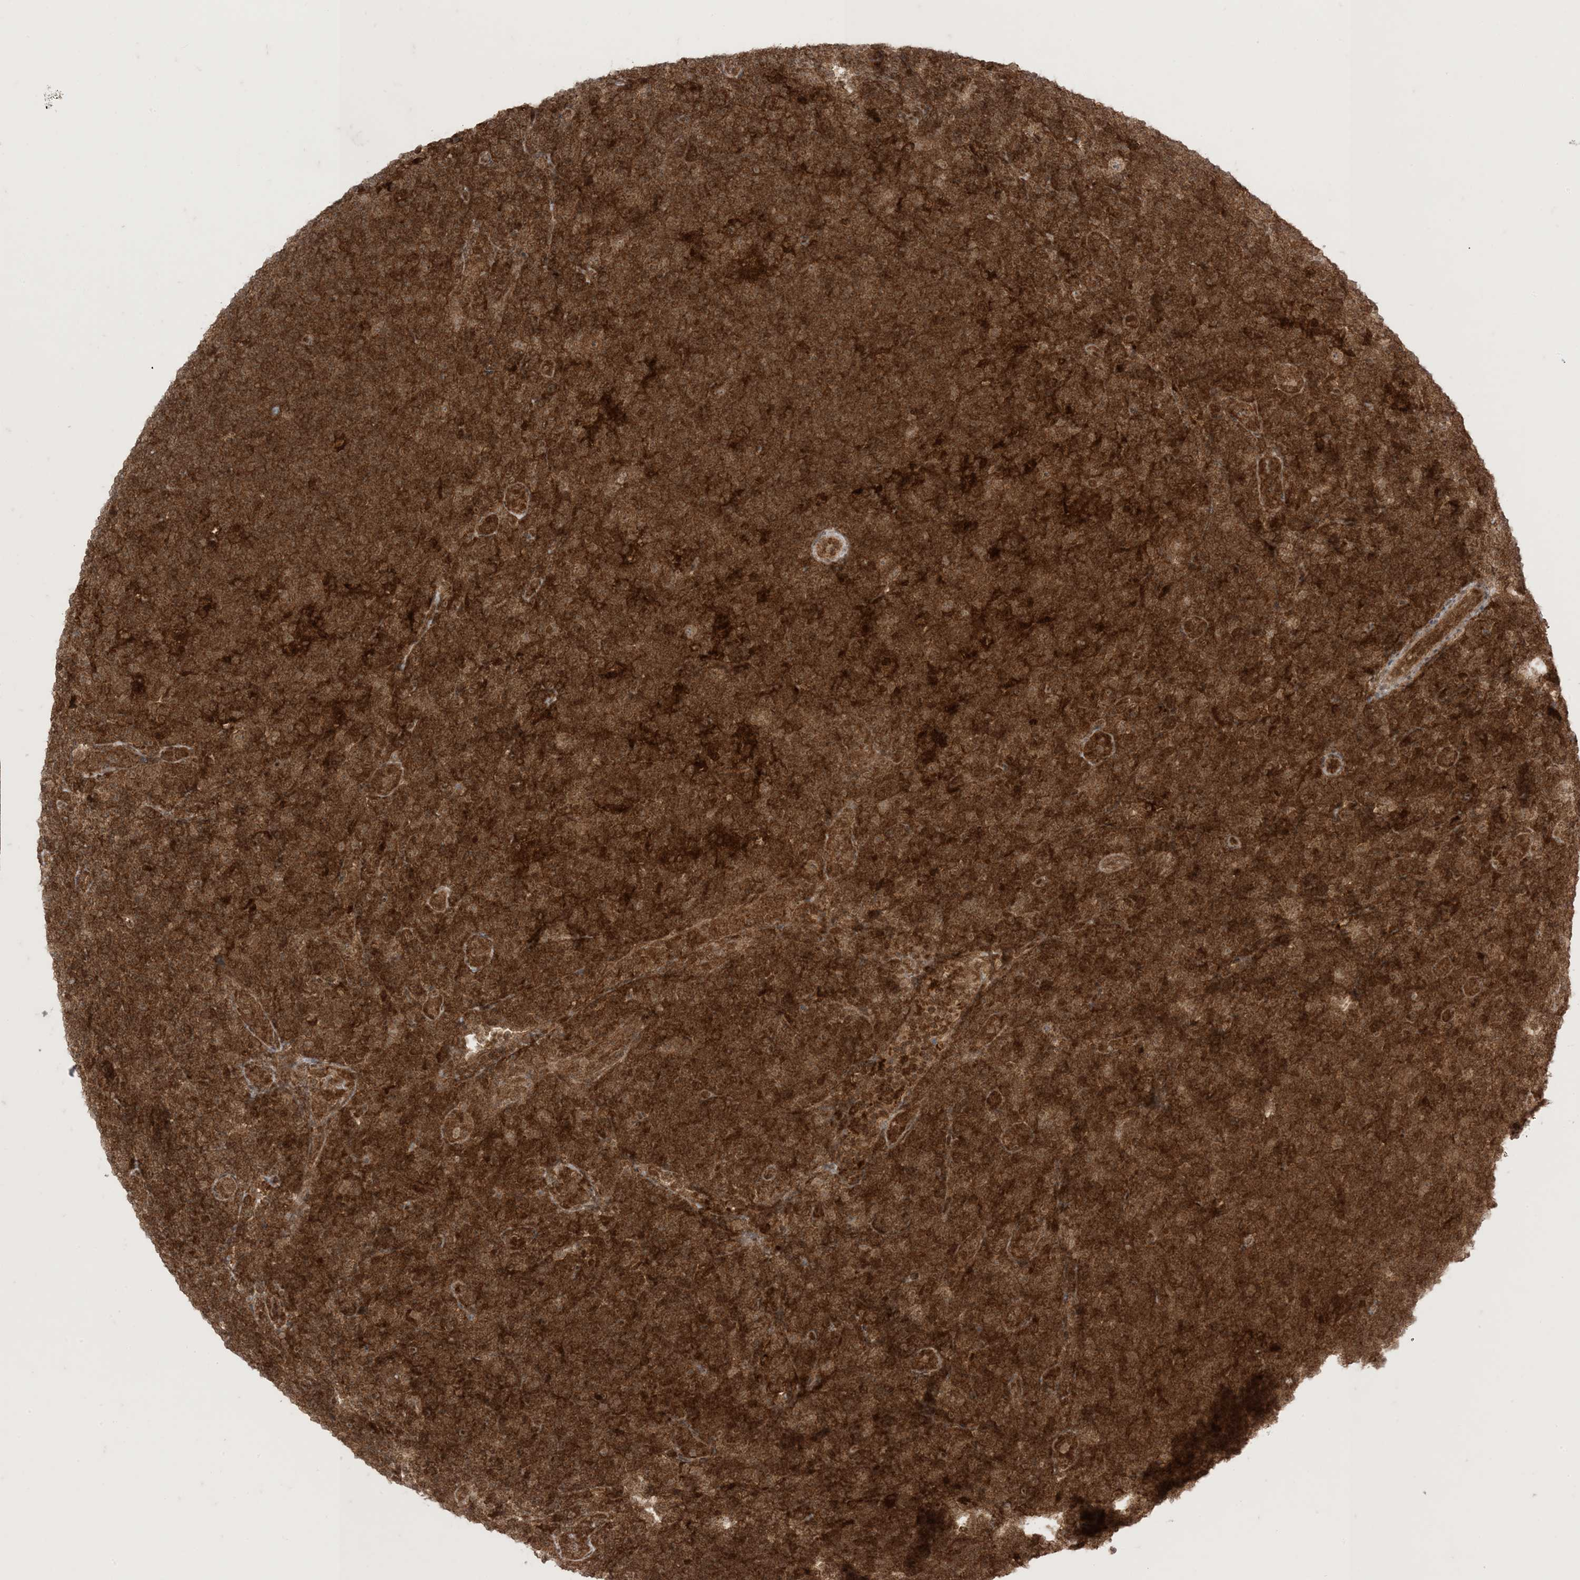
{"staining": {"intensity": "moderate", "quantity": ">75%", "location": "cytoplasmic/membranous"}, "tissue": "lymphoma", "cell_type": "Tumor cells", "image_type": "cancer", "snomed": [{"axis": "morphology", "description": "Hodgkin's disease, NOS"}, {"axis": "topography", "description": "Lymph node"}], "caption": "DAB (3,3'-diaminobenzidine) immunohistochemical staining of human lymphoma exhibits moderate cytoplasmic/membranous protein staining in about >75% of tumor cells. (Stains: DAB (3,3'-diaminobenzidine) in brown, nuclei in blue, Microscopy: brightfield microscopy at high magnification).", "gene": "PTPA", "patient": {"sex": "female", "age": 57}}